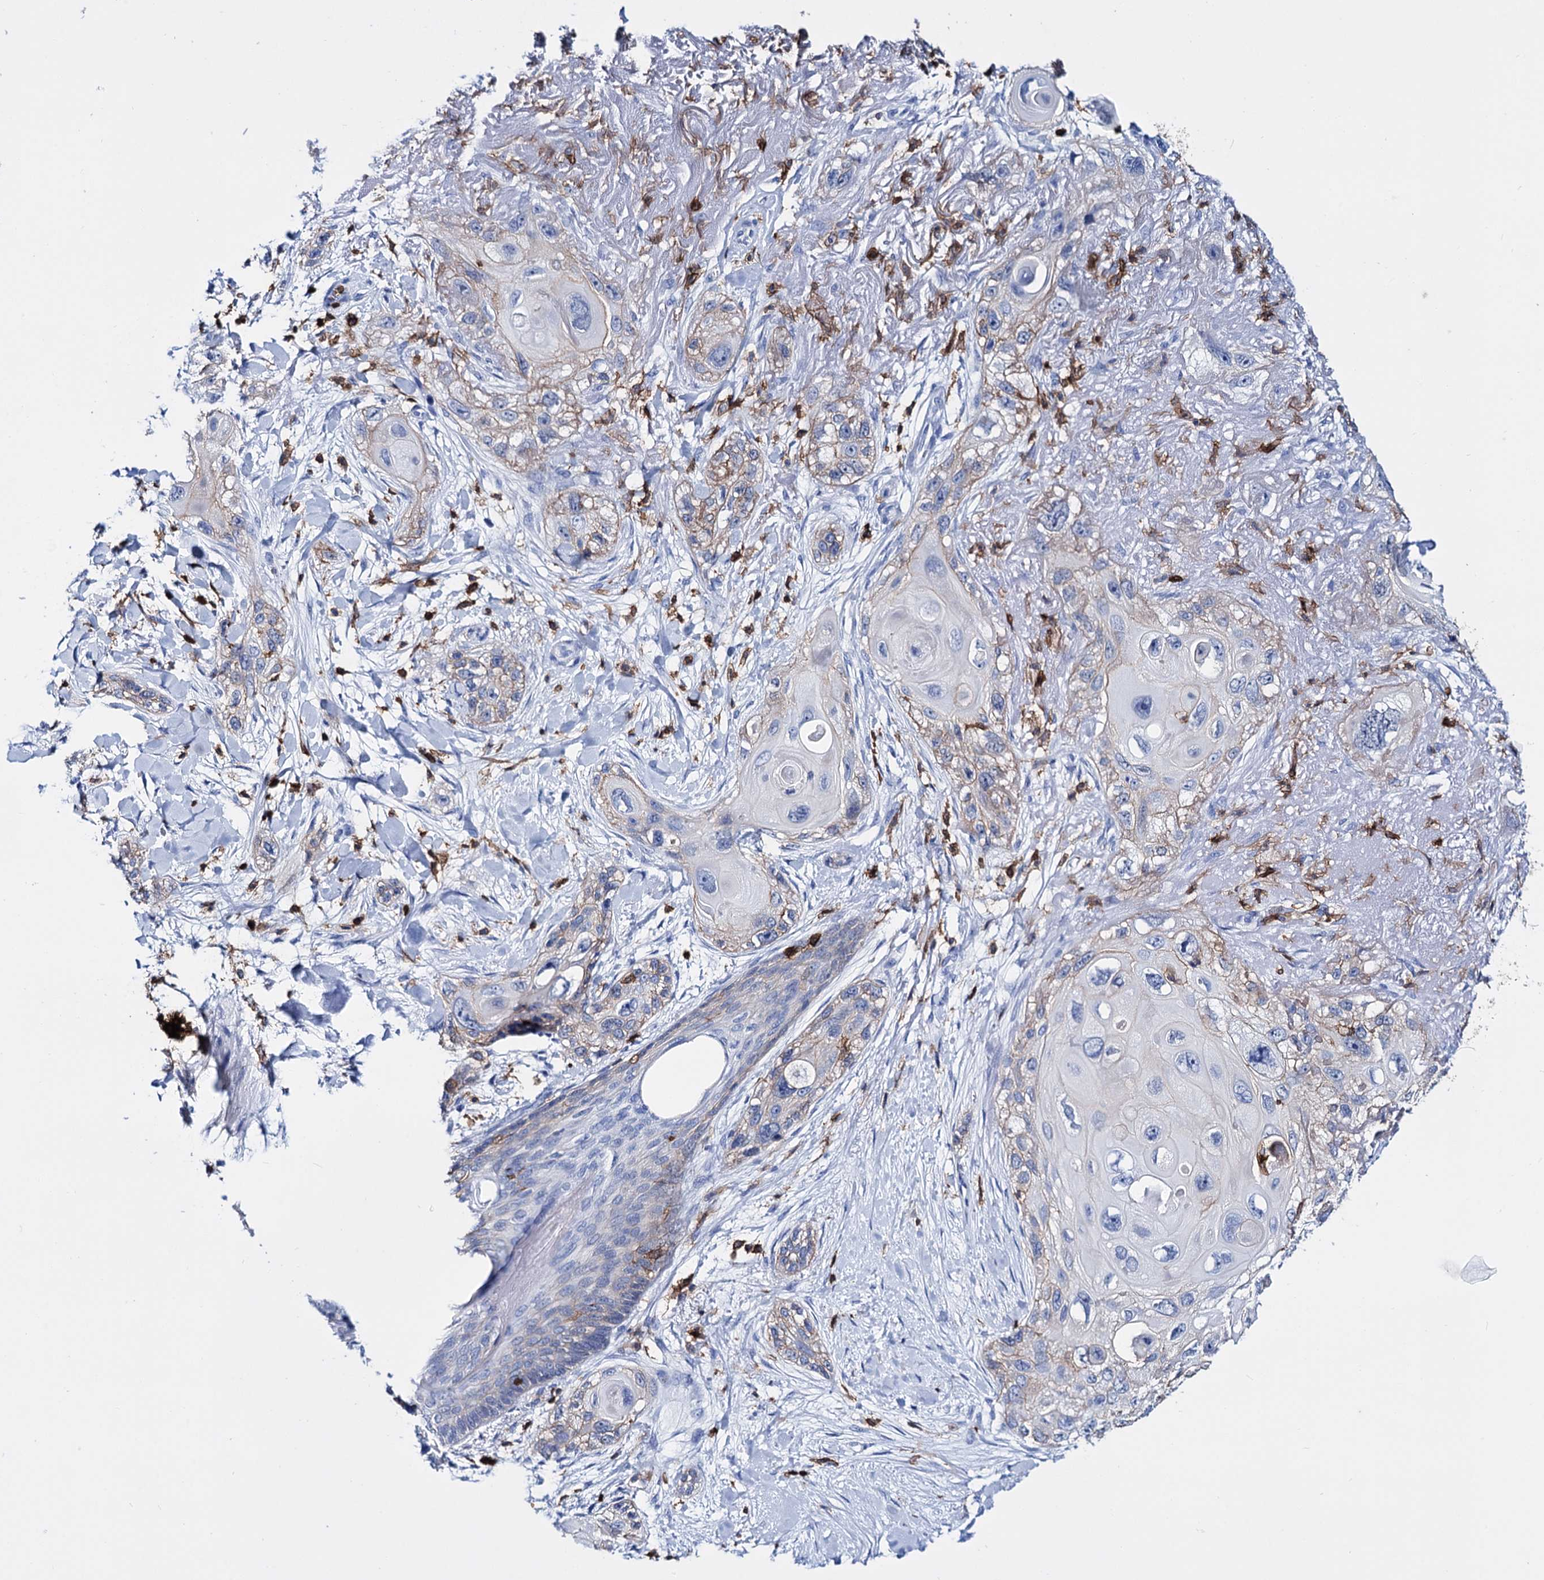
{"staining": {"intensity": "negative", "quantity": "none", "location": "none"}, "tissue": "skin cancer", "cell_type": "Tumor cells", "image_type": "cancer", "snomed": [{"axis": "morphology", "description": "Normal tissue, NOS"}, {"axis": "morphology", "description": "Squamous cell carcinoma, NOS"}, {"axis": "topography", "description": "Skin"}], "caption": "IHC photomicrograph of skin cancer (squamous cell carcinoma) stained for a protein (brown), which exhibits no positivity in tumor cells.", "gene": "DEF6", "patient": {"sex": "male", "age": 72}}